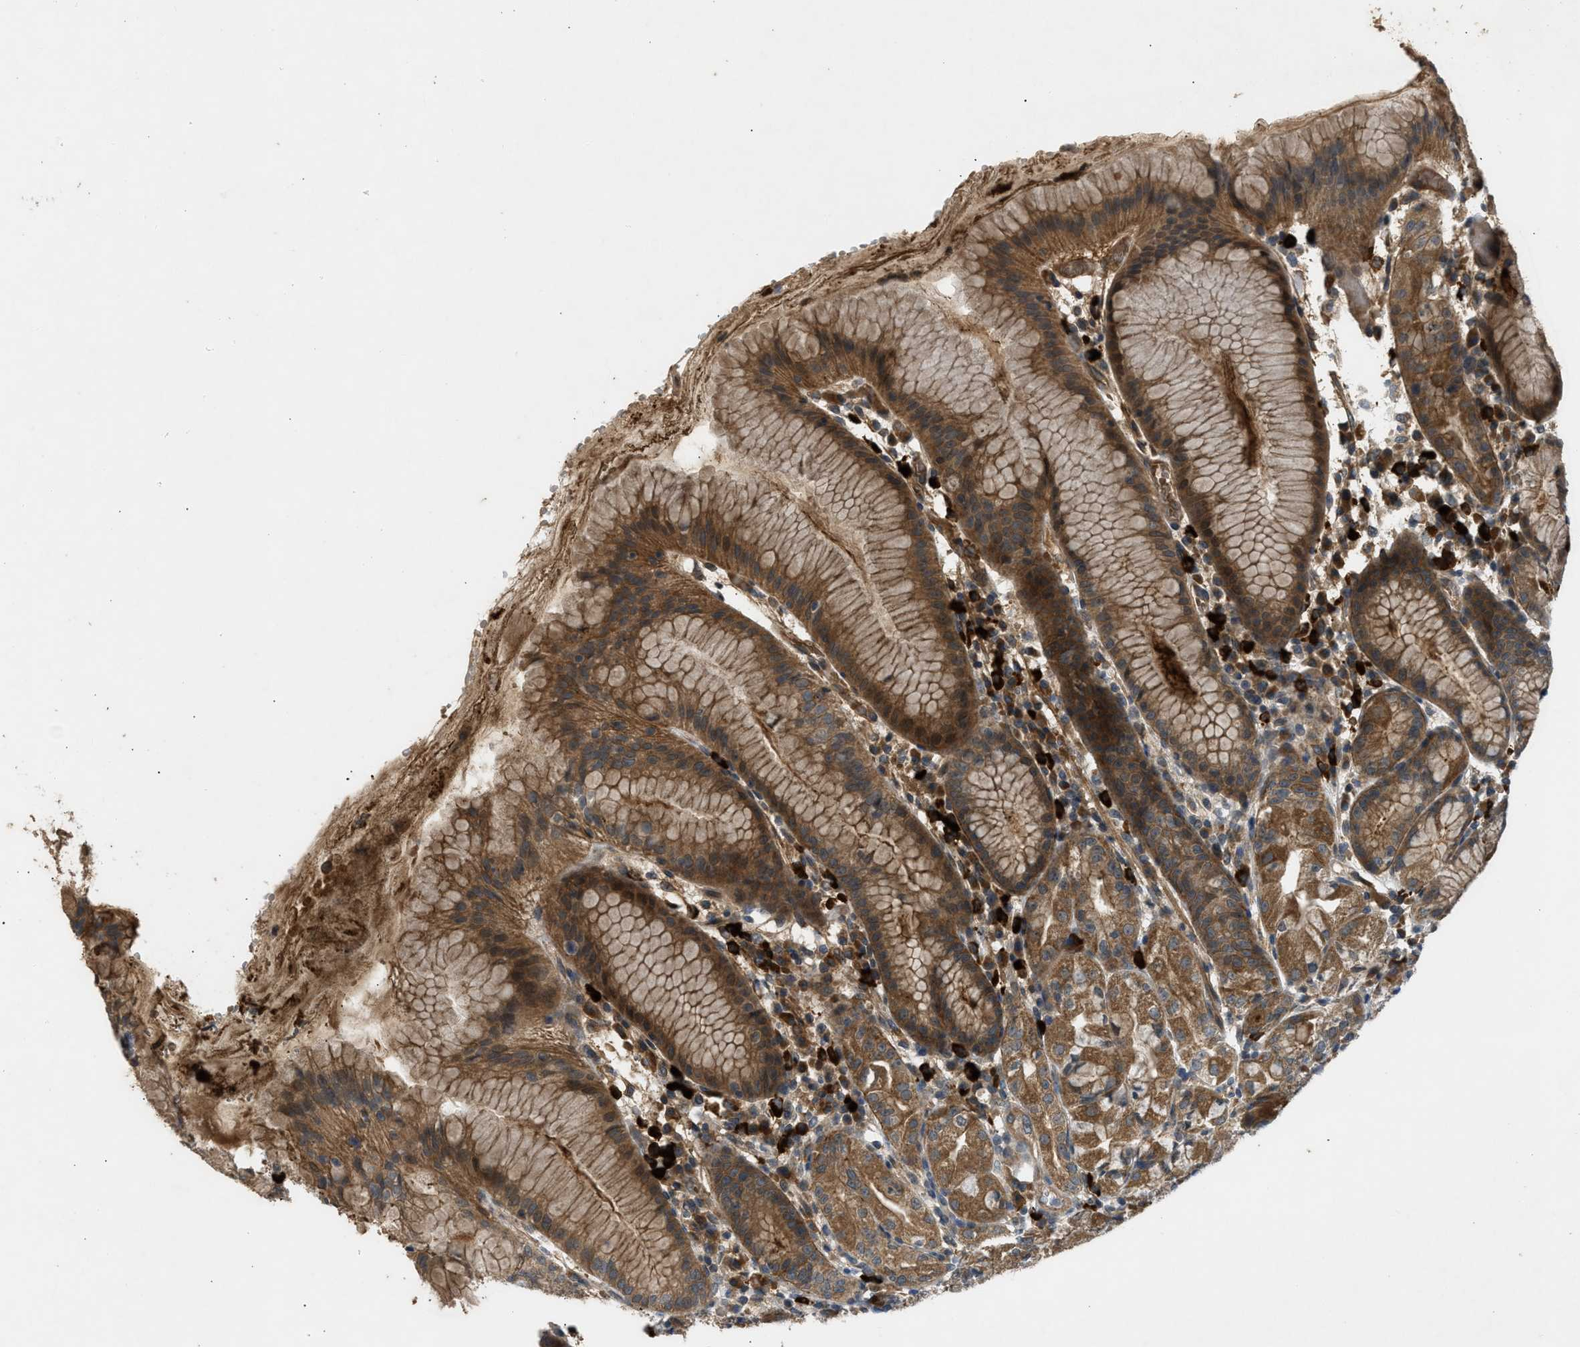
{"staining": {"intensity": "moderate", "quantity": ">75%", "location": "cytoplasmic/membranous"}, "tissue": "stomach", "cell_type": "Glandular cells", "image_type": "normal", "snomed": [{"axis": "morphology", "description": "Normal tissue, NOS"}, {"axis": "topography", "description": "Stomach"}, {"axis": "topography", "description": "Stomach, lower"}], "caption": "This is a photomicrograph of immunohistochemistry staining of unremarkable stomach, which shows moderate expression in the cytoplasmic/membranous of glandular cells.", "gene": "ADCY8", "patient": {"sex": "female", "age": 75}}